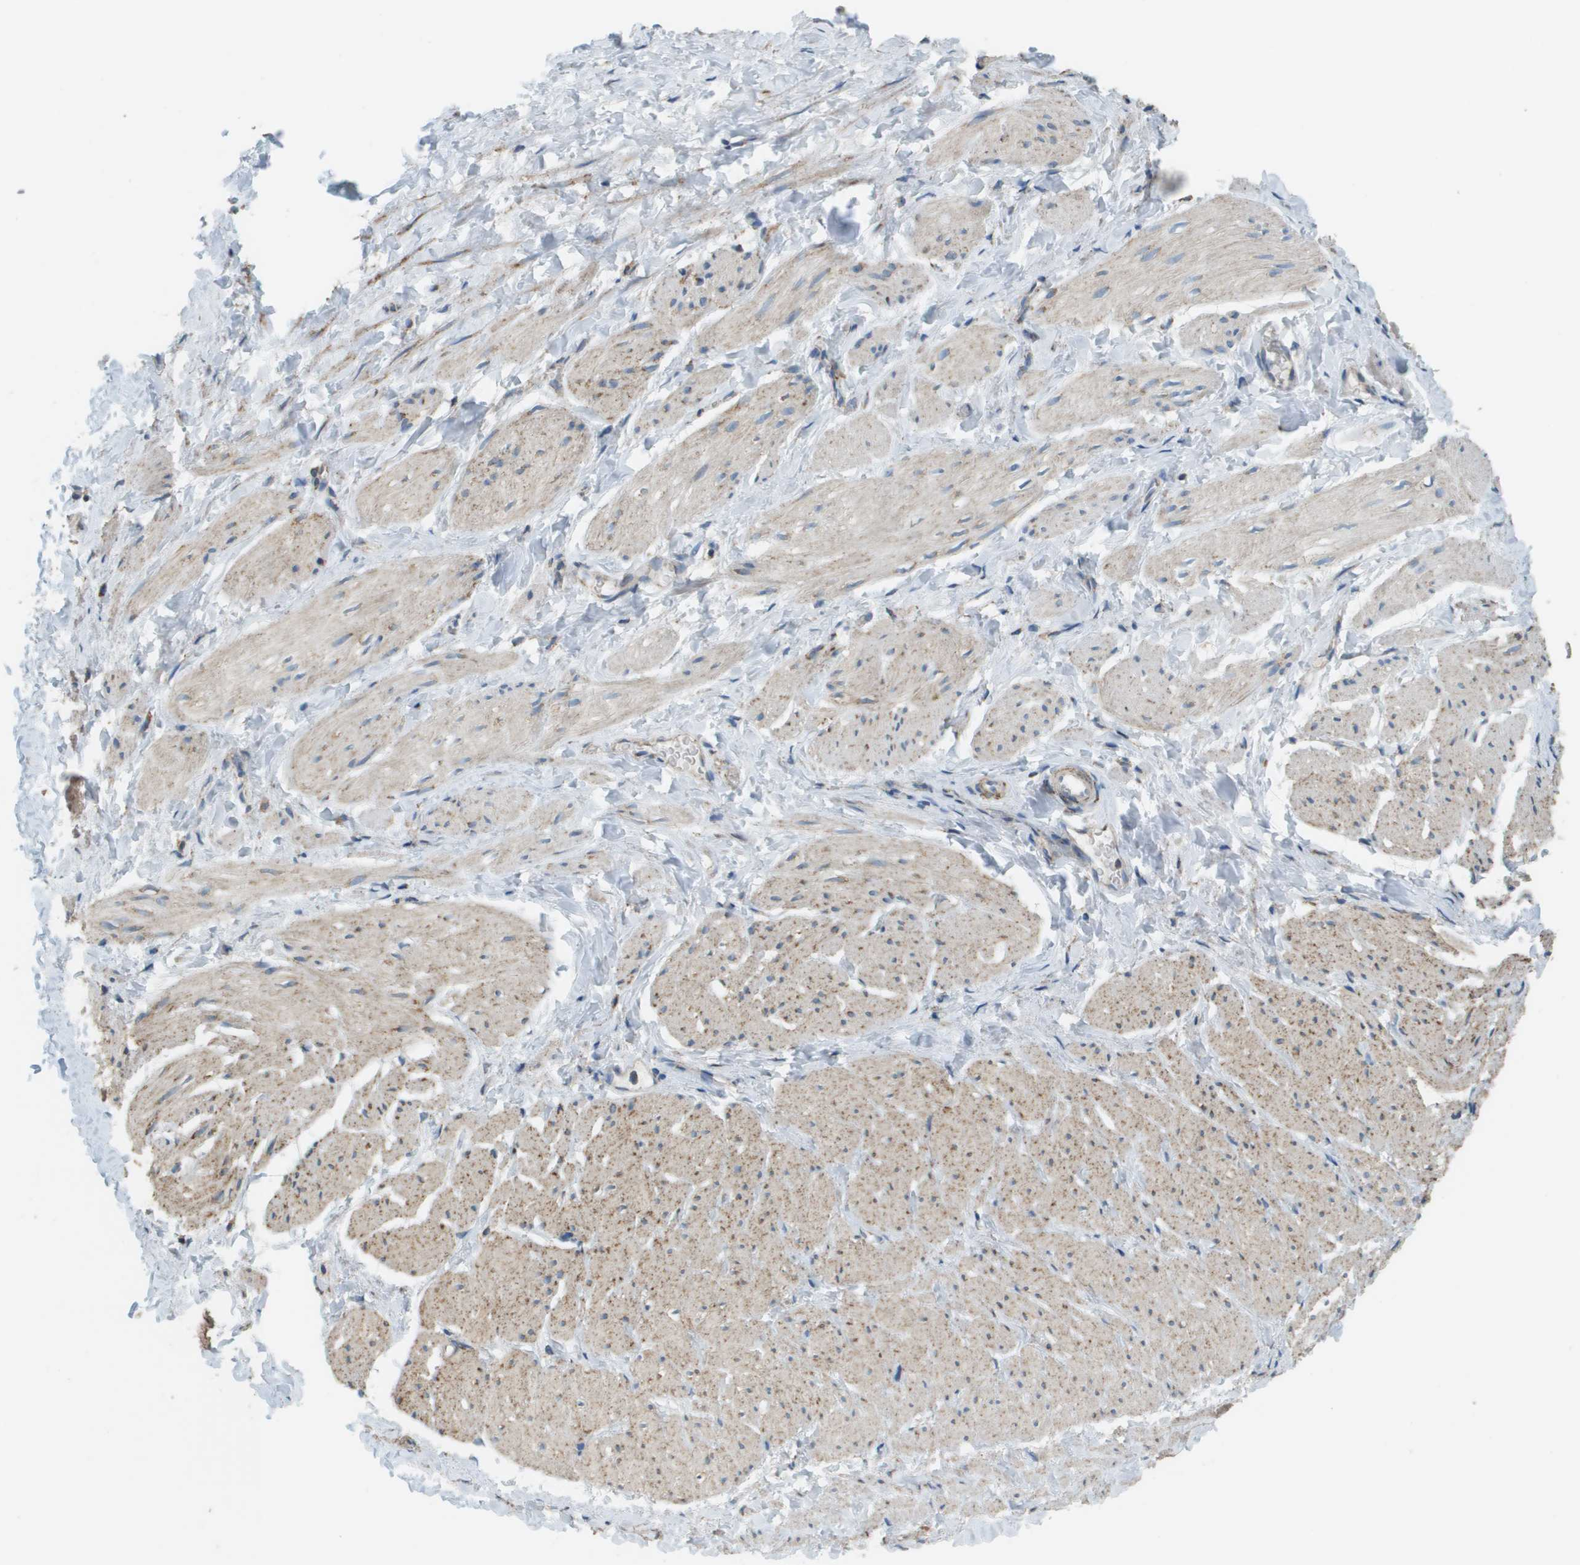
{"staining": {"intensity": "weak", "quantity": ">75%", "location": "cytoplasmic/membranous"}, "tissue": "smooth muscle", "cell_type": "Smooth muscle cells", "image_type": "normal", "snomed": [{"axis": "morphology", "description": "Normal tissue, NOS"}, {"axis": "topography", "description": "Smooth muscle"}], "caption": "The histopathology image demonstrates immunohistochemical staining of unremarkable smooth muscle. There is weak cytoplasmic/membranous staining is appreciated in approximately >75% of smooth muscle cells.", "gene": "FH", "patient": {"sex": "male", "age": 16}}